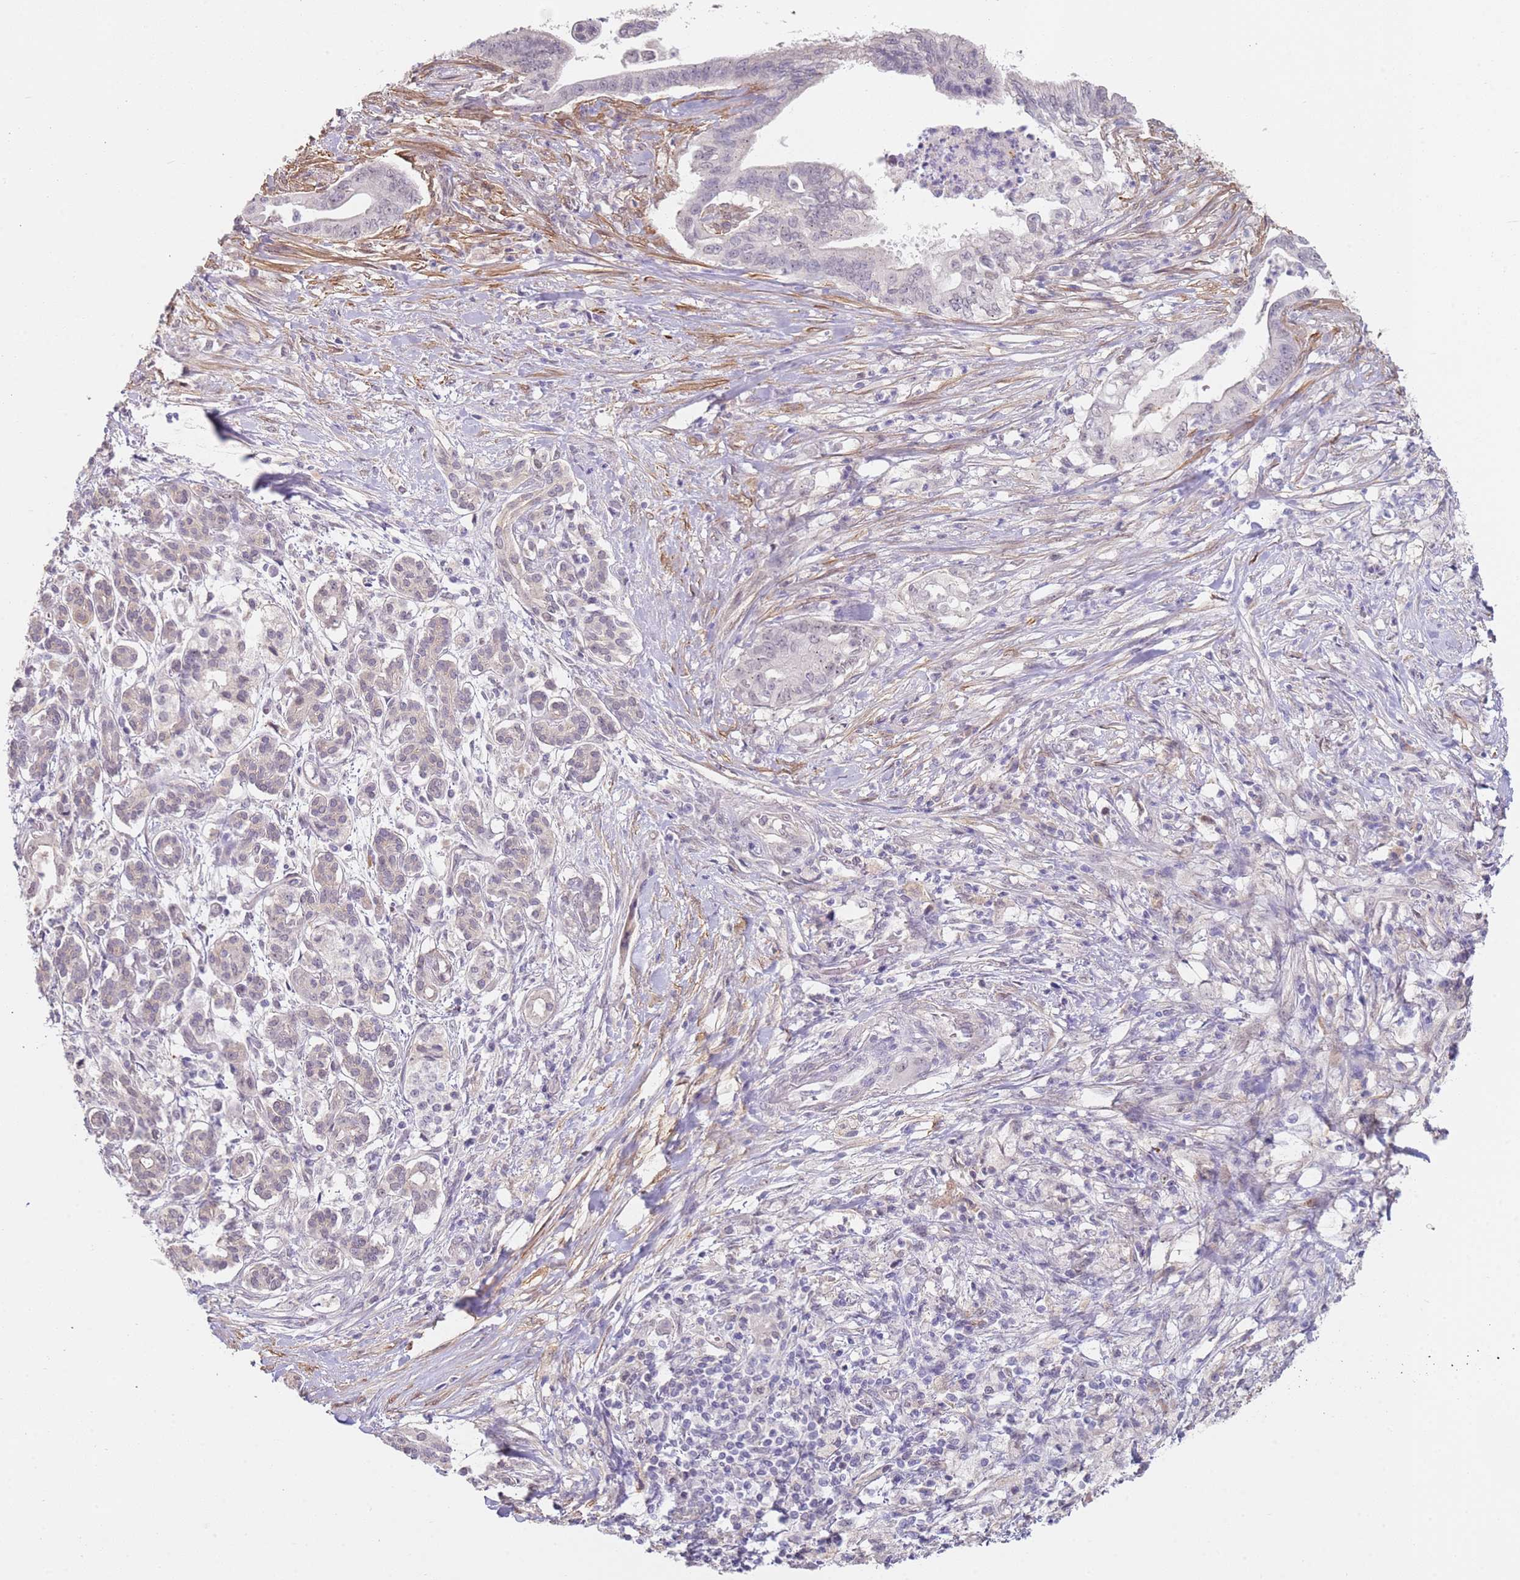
{"staining": {"intensity": "negative", "quantity": "none", "location": "none"}, "tissue": "pancreatic cancer", "cell_type": "Tumor cells", "image_type": "cancer", "snomed": [{"axis": "morphology", "description": "Adenocarcinoma, NOS"}, {"axis": "topography", "description": "Pancreas"}], "caption": "IHC photomicrograph of human pancreatic adenocarcinoma stained for a protein (brown), which displays no expression in tumor cells.", "gene": "WDR93", "patient": {"sex": "male", "age": 58}}